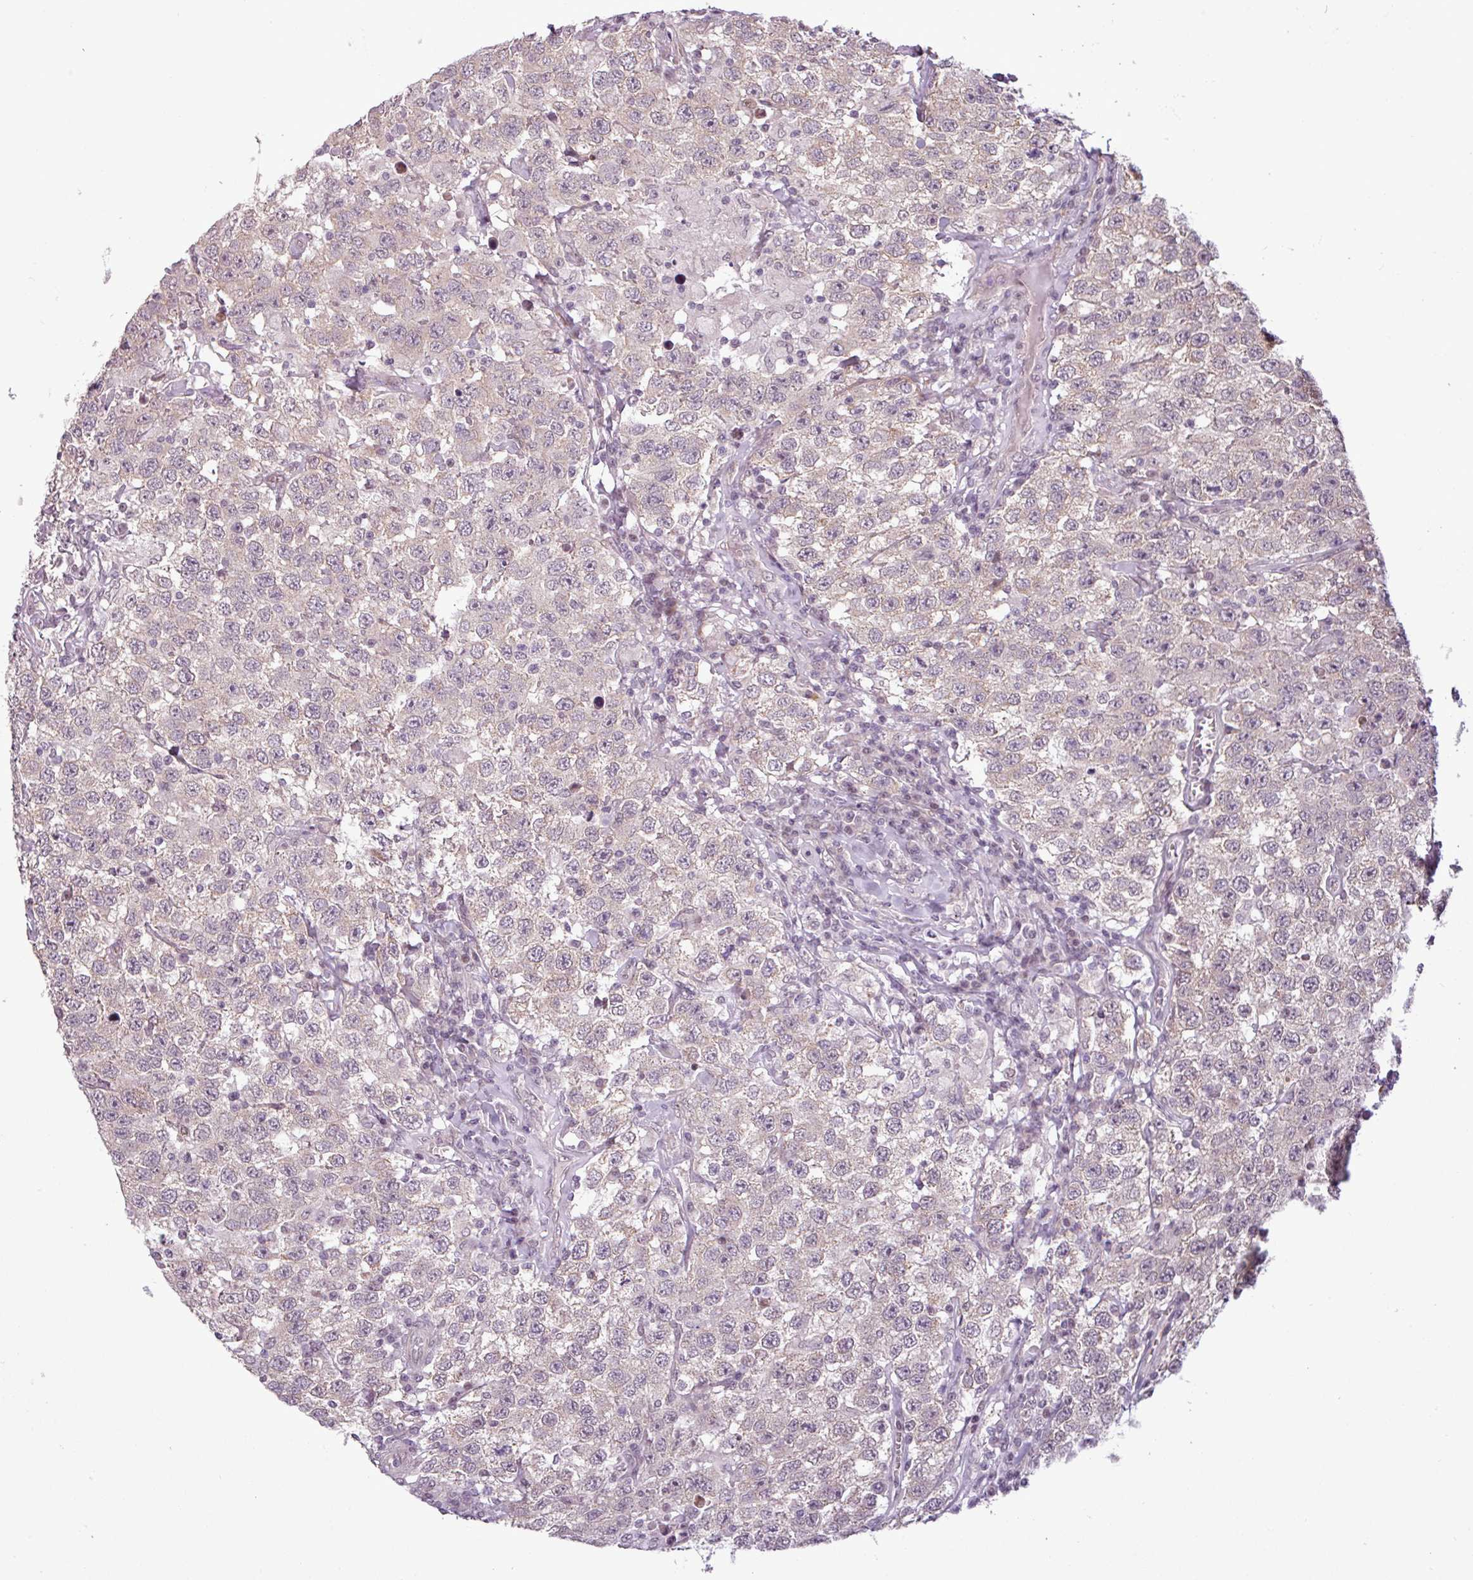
{"staining": {"intensity": "negative", "quantity": "none", "location": "none"}, "tissue": "testis cancer", "cell_type": "Tumor cells", "image_type": "cancer", "snomed": [{"axis": "morphology", "description": "Seminoma, NOS"}, {"axis": "topography", "description": "Testis"}], "caption": "High magnification brightfield microscopy of testis cancer (seminoma) stained with DAB (3,3'-diaminobenzidine) (brown) and counterstained with hematoxylin (blue): tumor cells show no significant positivity. Brightfield microscopy of IHC stained with DAB (3,3'-diaminobenzidine) (brown) and hematoxylin (blue), captured at high magnification.", "gene": "GPT2", "patient": {"sex": "male", "age": 41}}